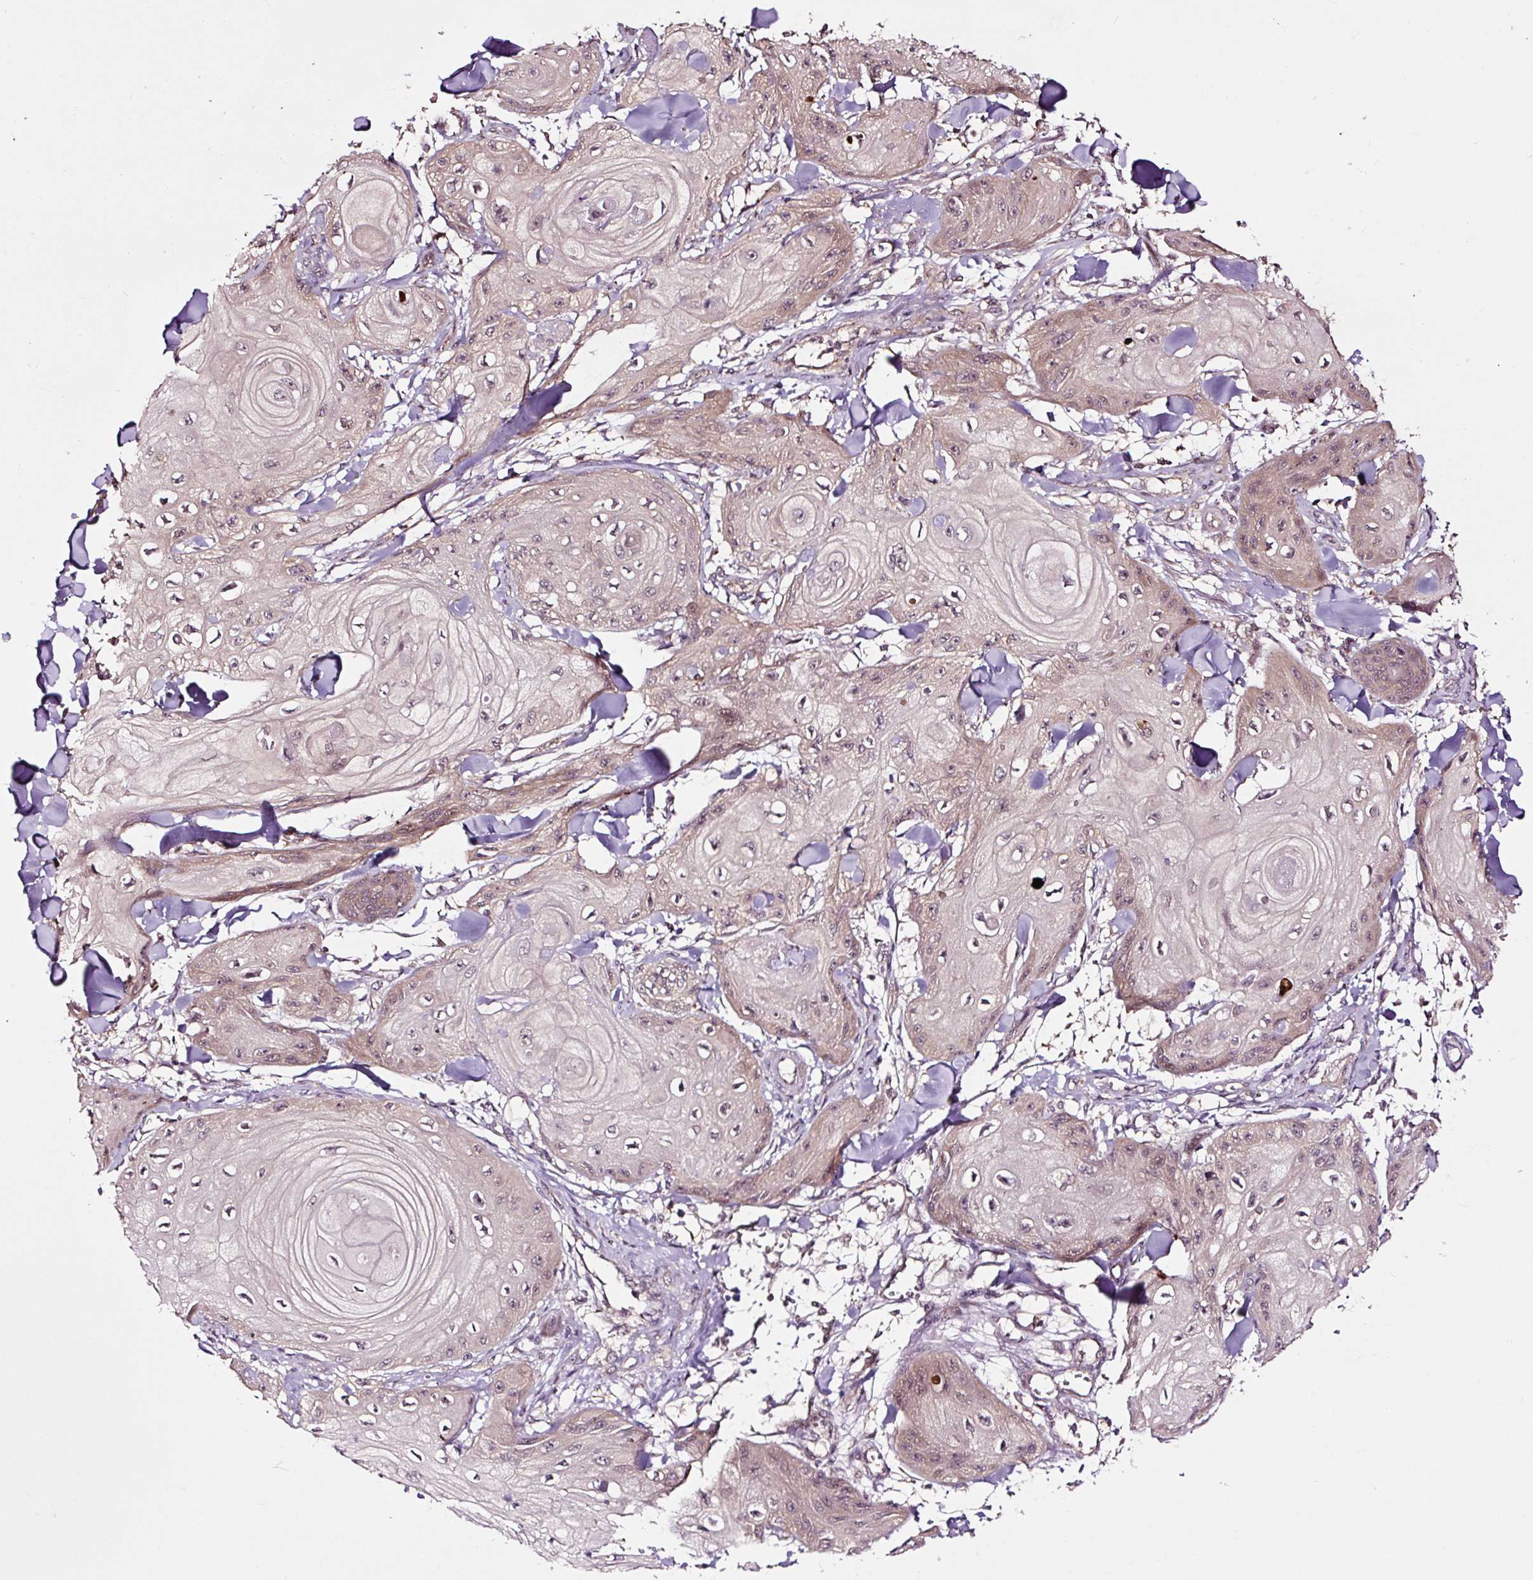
{"staining": {"intensity": "negative", "quantity": "none", "location": "none"}, "tissue": "skin cancer", "cell_type": "Tumor cells", "image_type": "cancer", "snomed": [{"axis": "morphology", "description": "Squamous cell carcinoma, NOS"}, {"axis": "topography", "description": "Skin"}], "caption": "An immunohistochemistry (IHC) micrograph of skin cancer (squamous cell carcinoma) is shown. There is no staining in tumor cells of skin cancer (squamous cell carcinoma). (DAB immunohistochemistry (IHC) visualized using brightfield microscopy, high magnification).", "gene": "MMS19", "patient": {"sex": "male", "age": 74}}